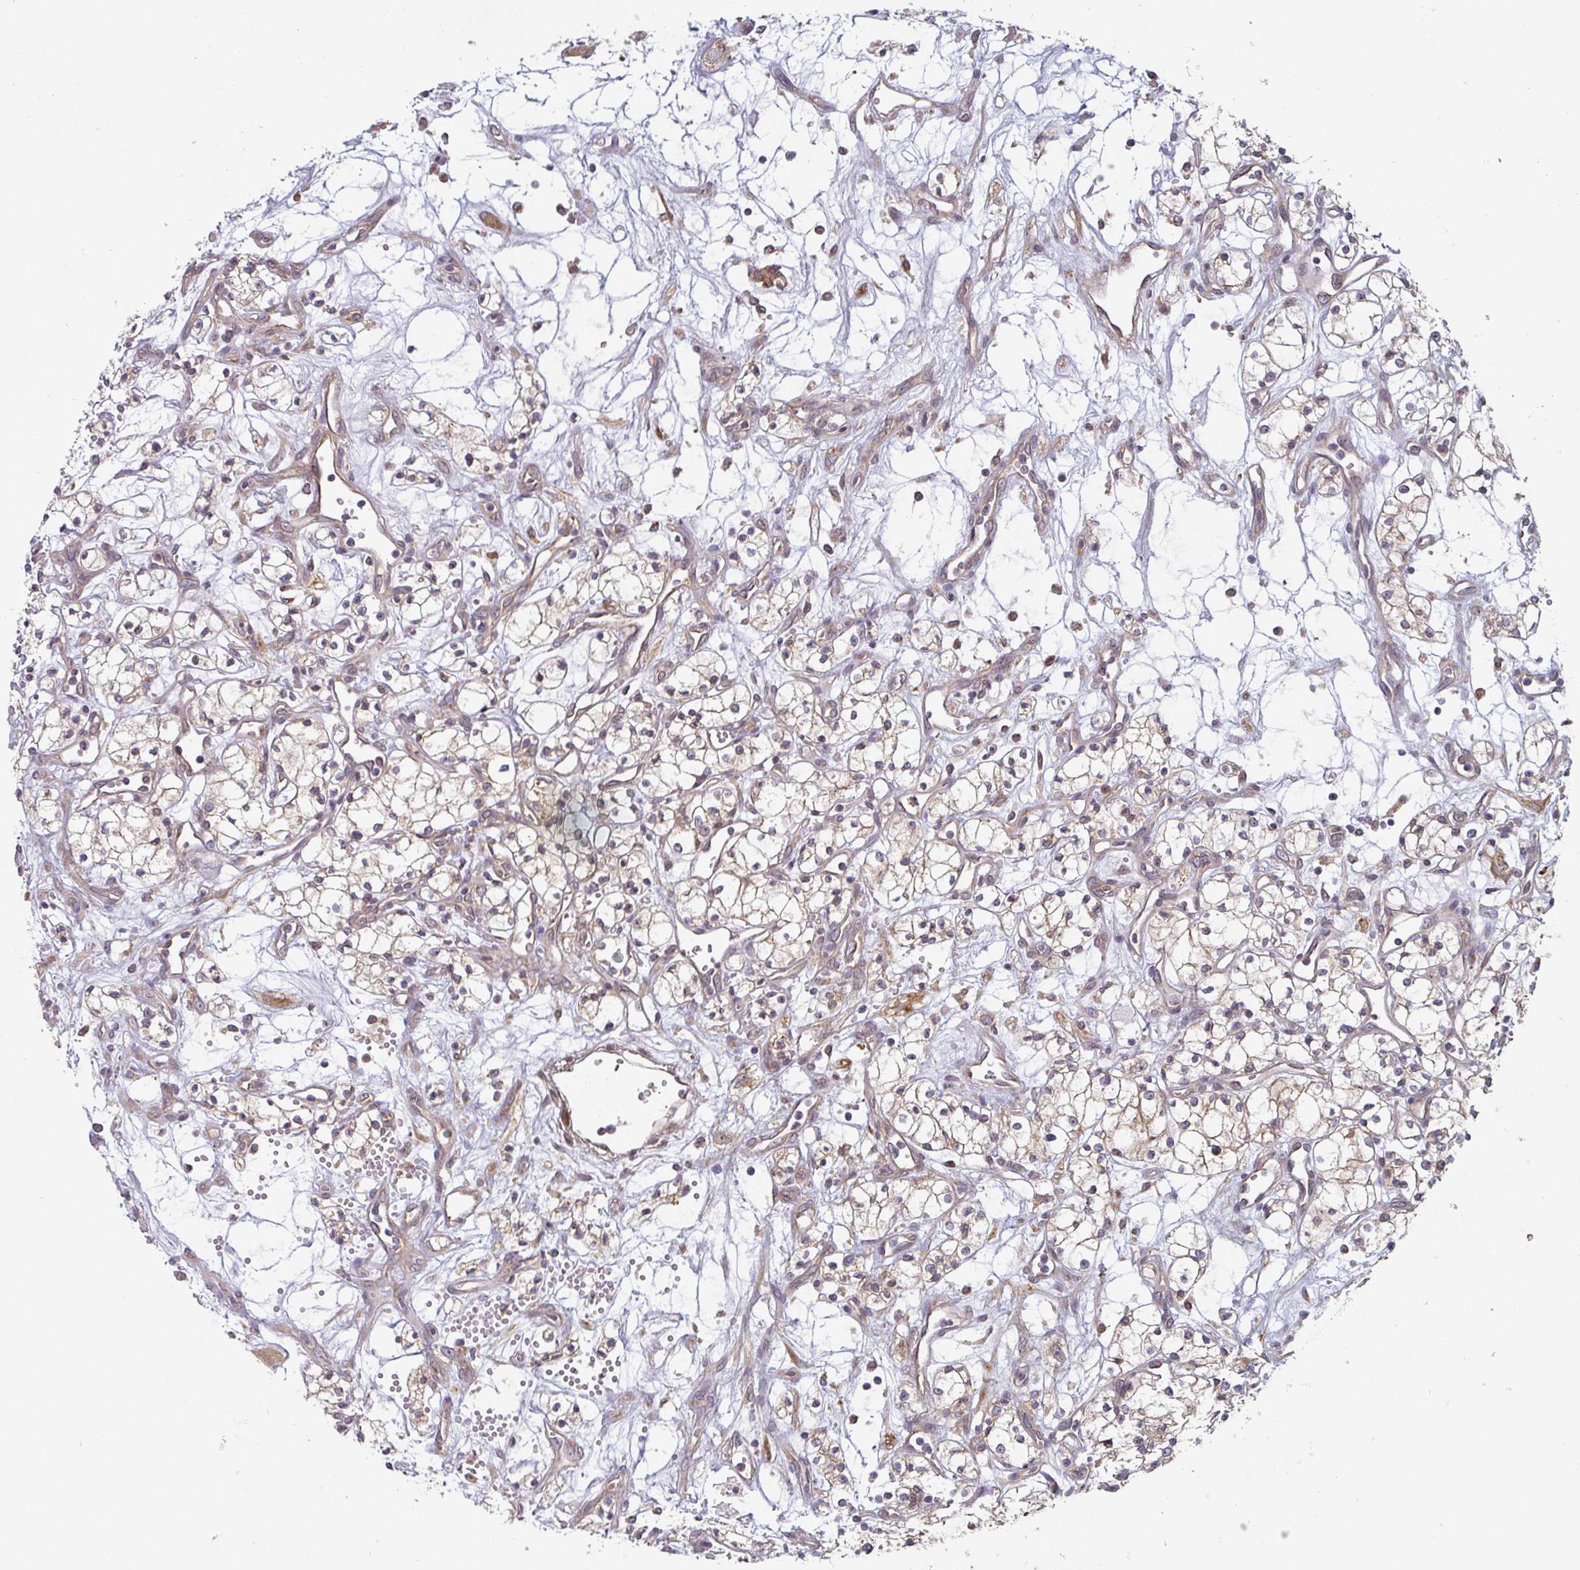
{"staining": {"intensity": "weak", "quantity": "25%-75%", "location": "cytoplasmic/membranous"}, "tissue": "renal cancer", "cell_type": "Tumor cells", "image_type": "cancer", "snomed": [{"axis": "morphology", "description": "Adenocarcinoma, NOS"}, {"axis": "topography", "description": "Kidney"}], "caption": "Weak cytoplasmic/membranous positivity for a protein is present in approximately 25%-75% of tumor cells of renal adenocarcinoma using immunohistochemistry (IHC).", "gene": "TAPT1", "patient": {"sex": "male", "age": 59}}